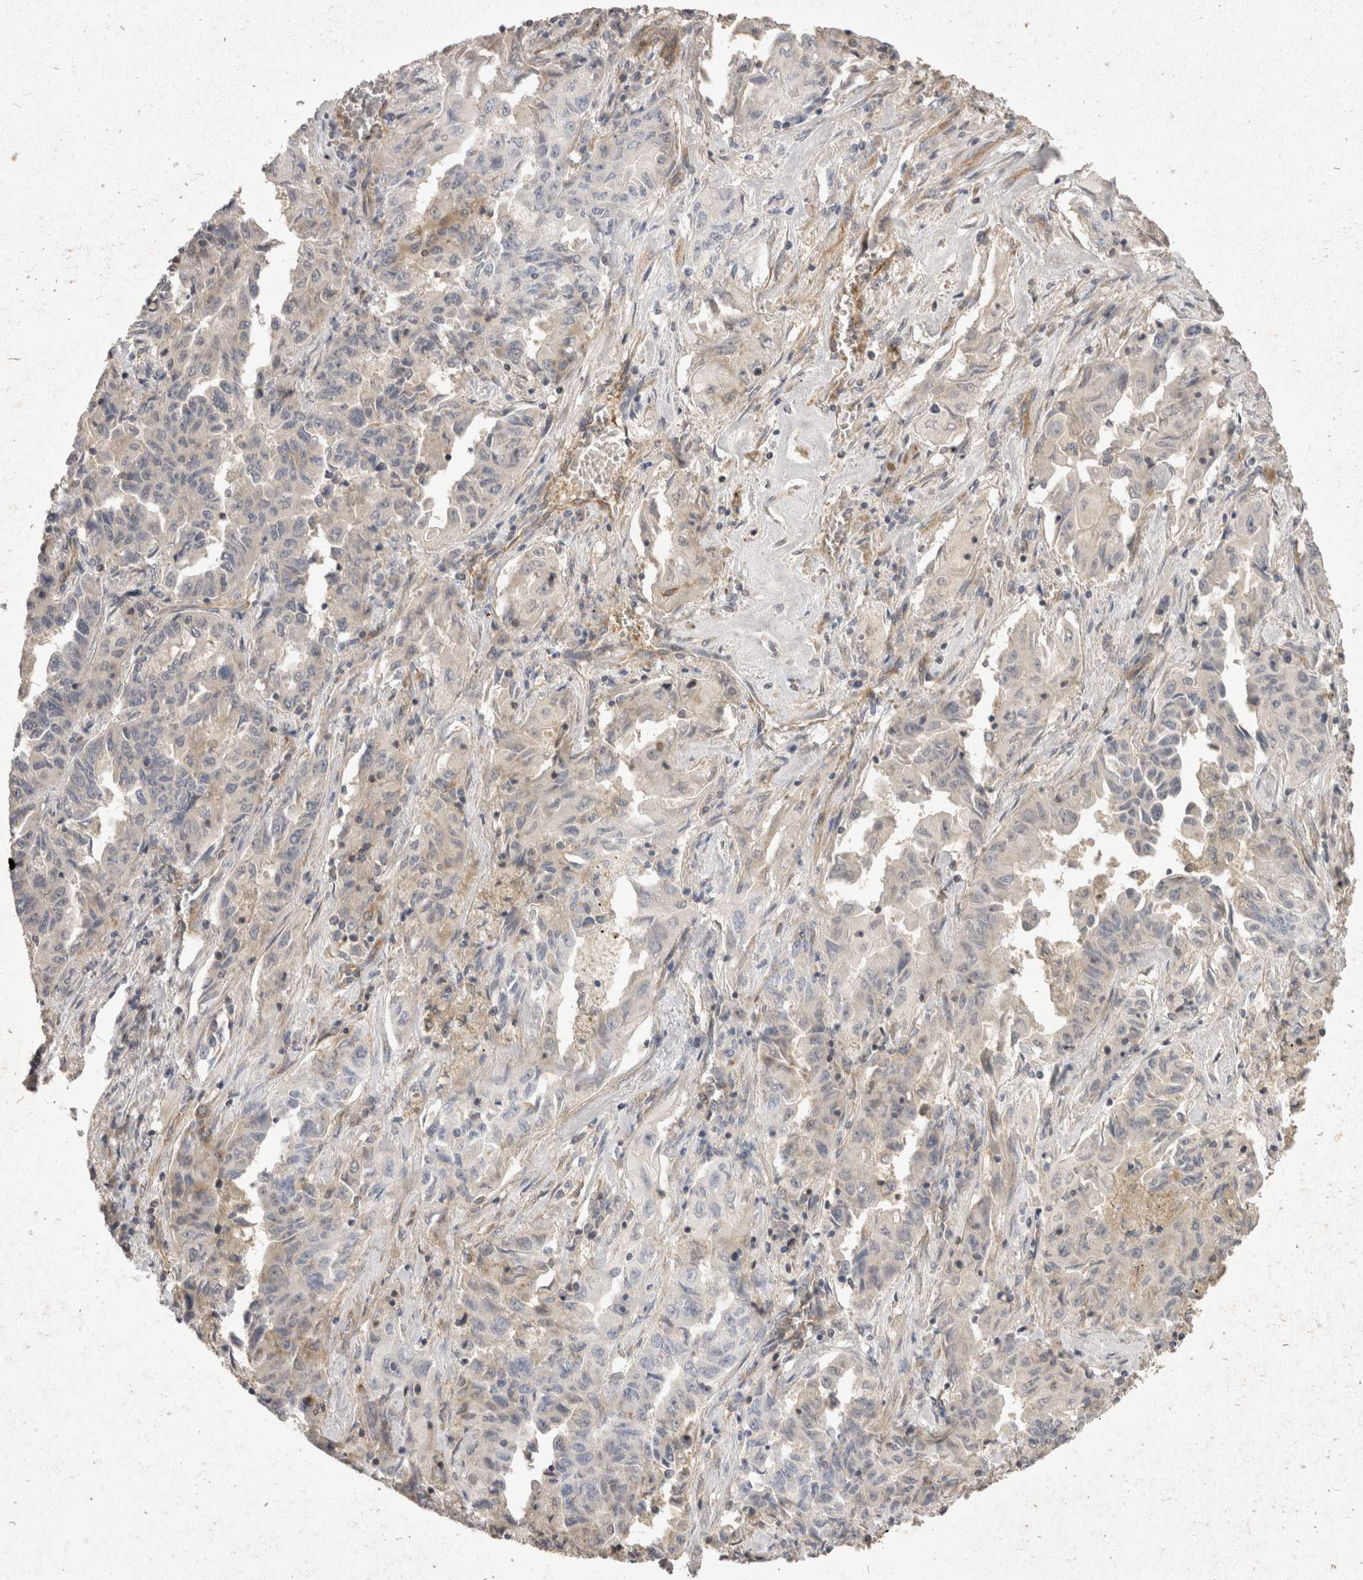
{"staining": {"intensity": "negative", "quantity": "none", "location": "none"}, "tissue": "lung cancer", "cell_type": "Tumor cells", "image_type": "cancer", "snomed": [{"axis": "morphology", "description": "Adenocarcinoma, NOS"}, {"axis": "topography", "description": "Lung"}], "caption": "A photomicrograph of lung cancer (adenocarcinoma) stained for a protein displays no brown staining in tumor cells.", "gene": "EIF4G3", "patient": {"sex": "female", "age": 51}}